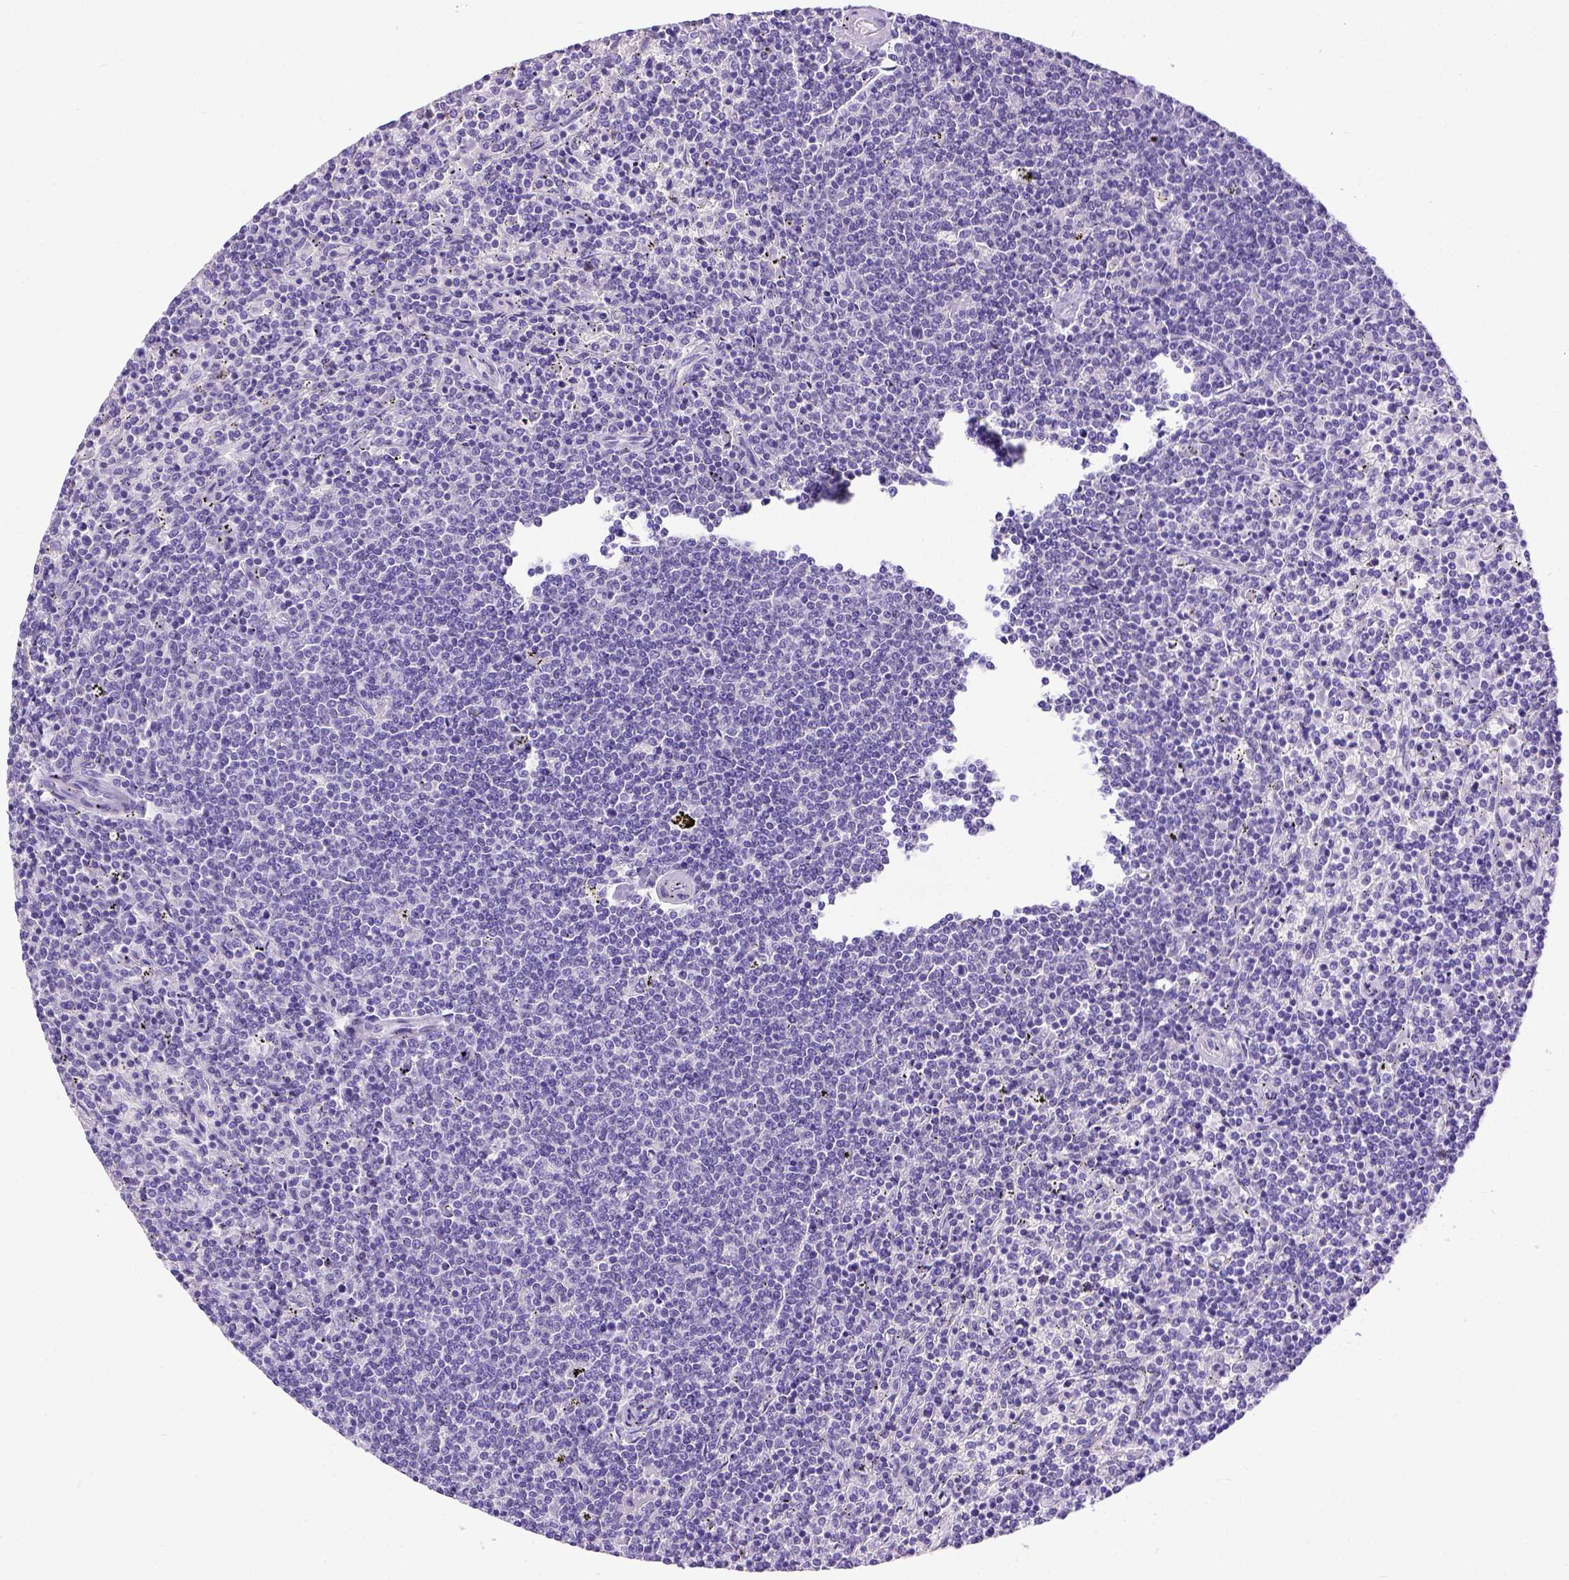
{"staining": {"intensity": "negative", "quantity": "none", "location": "none"}, "tissue": "lymphoma", "cell_type": "Tumor cells", "image_type": "cancer", "snomed": [{"axis": "morphology", "description": "Malignant lymphoma, non-Hodgkin's type, Low grade"}, {"axis": "topography", "description": "Spleen"}], "caption": "Human lymphoma stained for a protein using immunohistochemistry (IHC) shows no expression in tumor cells.", "gene": "ESR1", "patient": {"sex": "female", "age": 50}}